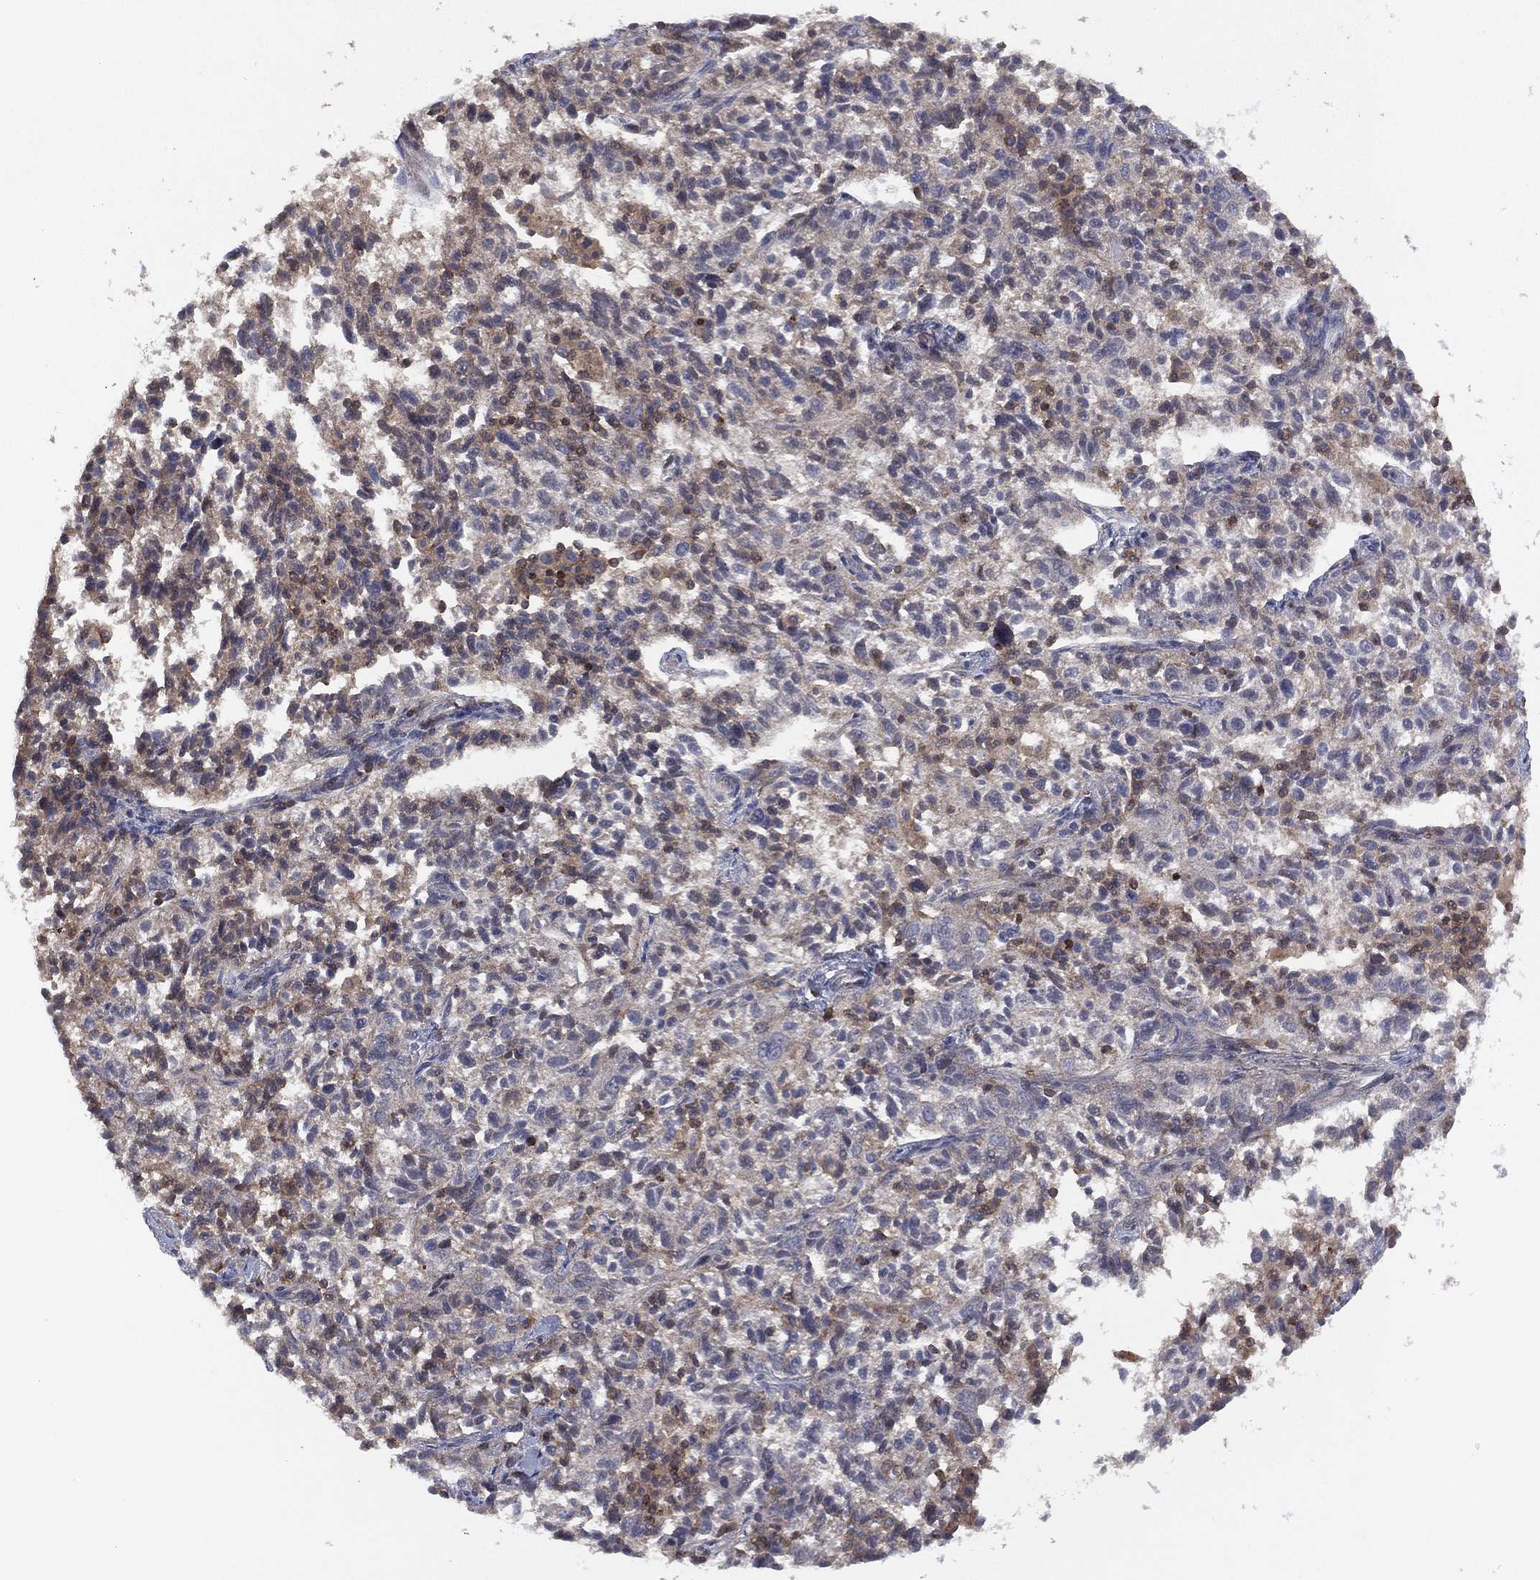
{"staining": {"intensity": "negative", "quantity": "none", "location": "none"}, "tissue": "ovarian cancer", "cell_type": "Tumor cells", "image_type": "cancer", "snomed": [{"axis": "morphology", "description": "Cystadenocarcinoma, serous, NOS"}, {"axis": "topography", "description": "Ovary"}], "caption": "Immunohistochemistry of ovarian cancer reveals no staining in tumor cells.", "gene": "DOCK8", "patient": {"sex": "female", "age": 71}}